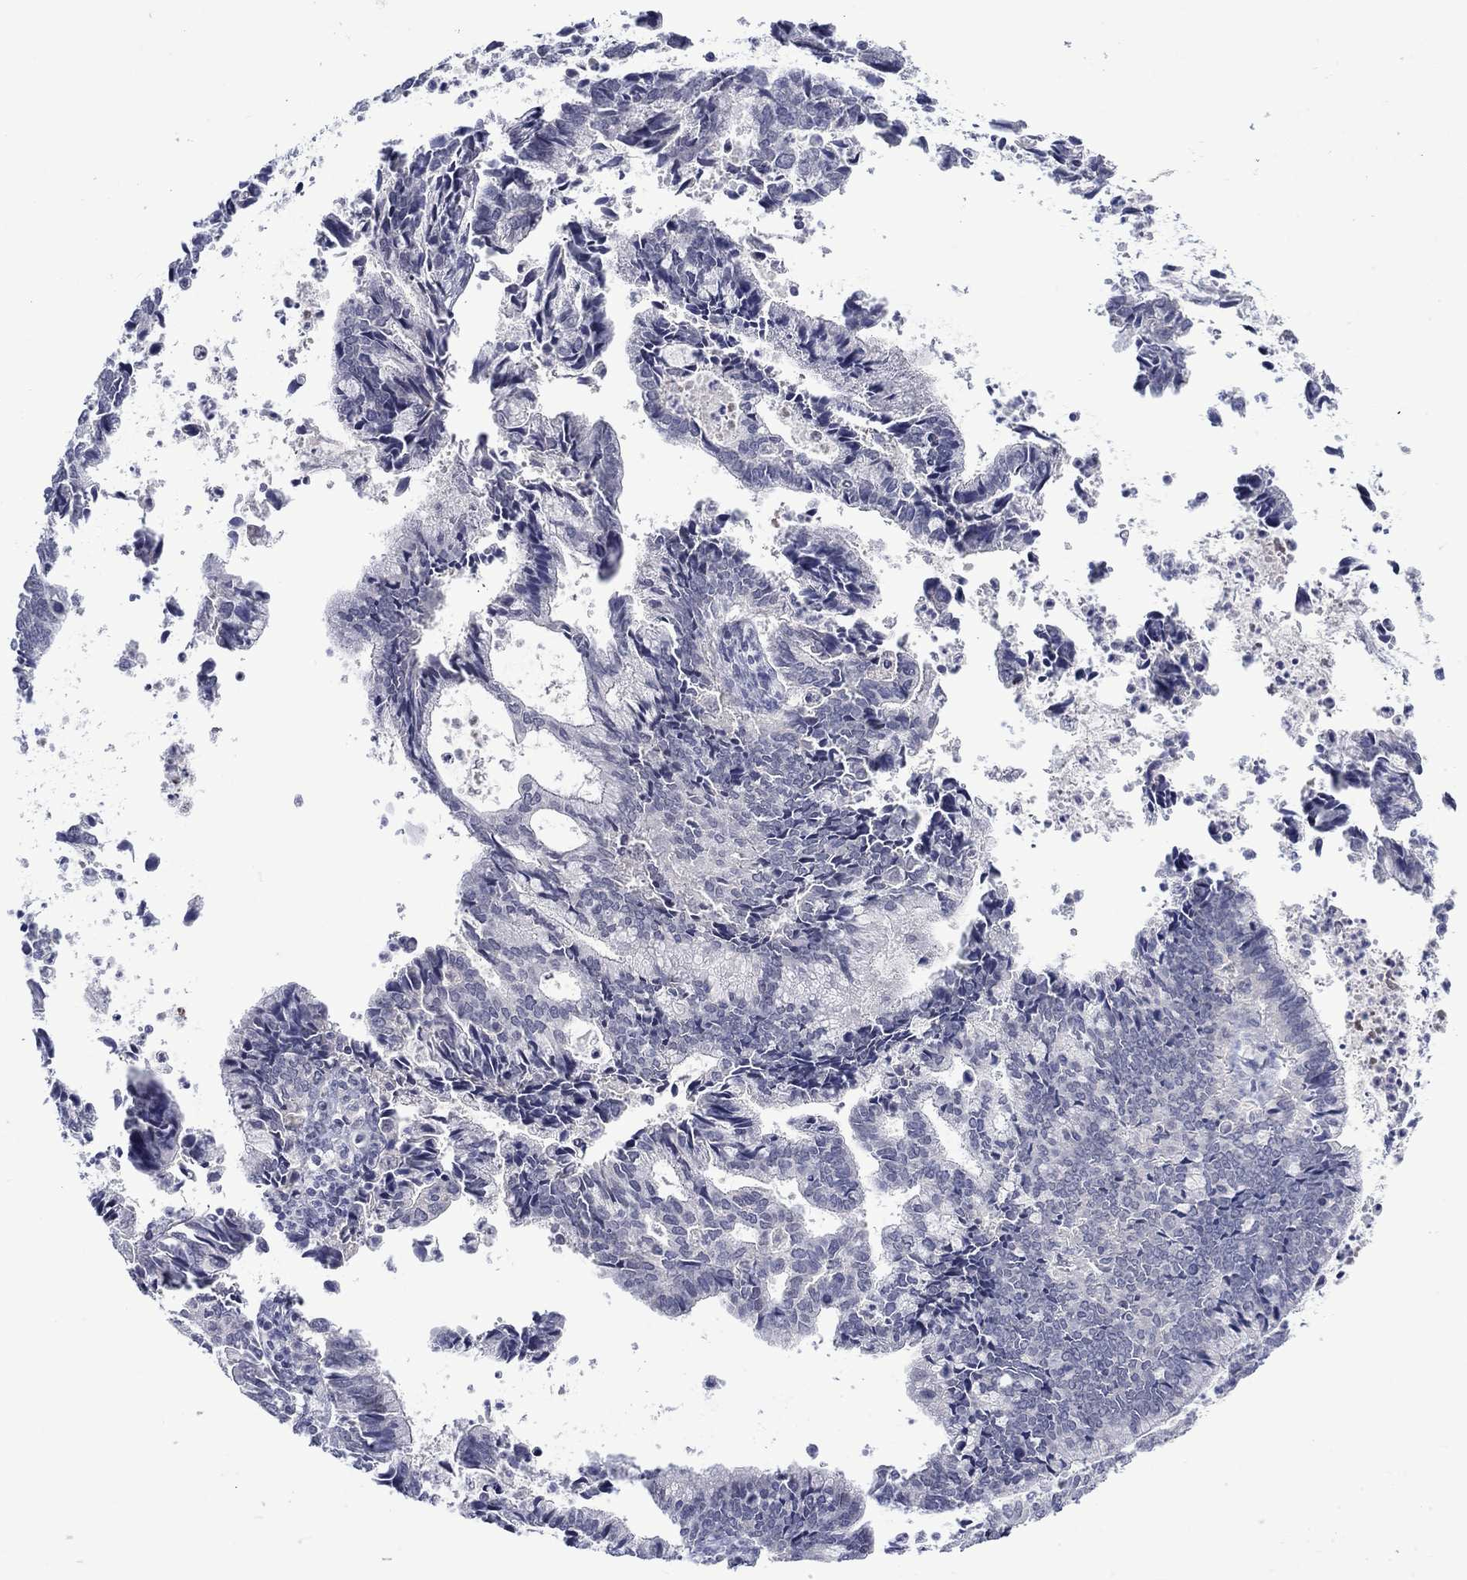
{"staining": {"intensity": "negative", "quantity": "none", "location": "none"}, "tissue": "cervical cancer", "cell_type": "Tumor cells", "image_type": "cancer", "snomed": [{"axis": "morphology", "description": "Adenocarcinoma, NOS"}, {"axis": "topography", "description": "Cervix"}], "caption": "Adenocarcinoma (cervical) stained for a protein using immunohistochemistry (IHC) shows no staining tumor cells.", "gene": "NSMF", "patient": {"sex": "female", "age": 42}}